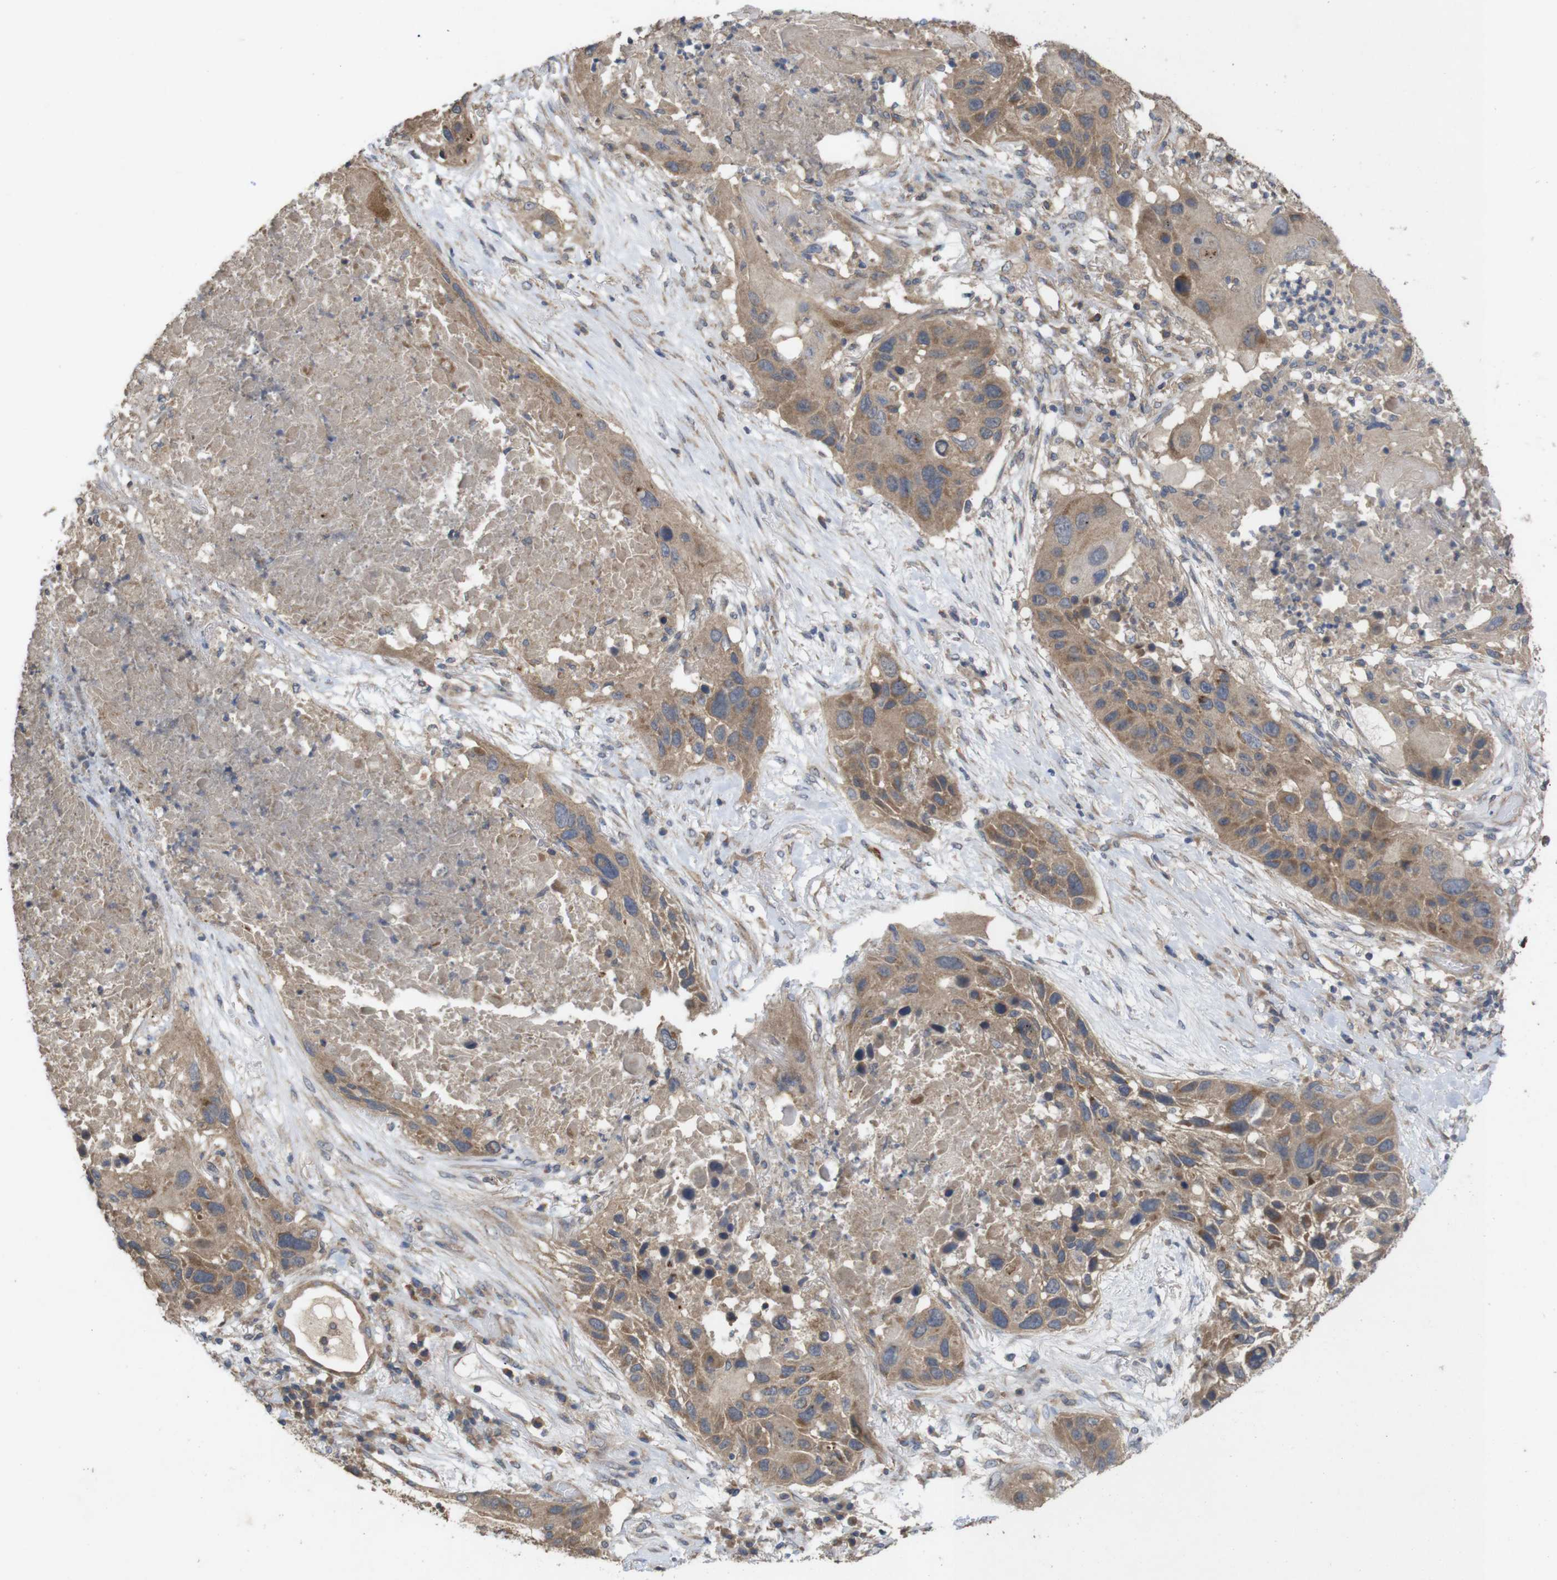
{"staining": {"intensity": "moderate", "quantity": ">75%", "location": "cytoplasmic/membranous"}, "tissue": "lung cancer", "cell_type": "Tumor cells", "image_type": "cancer", "snomed": [{"axis": "morphology", "description": "Squamous cell carcinoma, NOS"}, {"axis": "topography", "description": "Lung"}], "caption": "Protein staining of squamous cell carcinoma (lung) tissue shows moderate cytoplasmic/membranous expression in approximately >75% of tumor cells.", "gene": "KCNS3", "patient": {"sex": "male", "age": 57}}